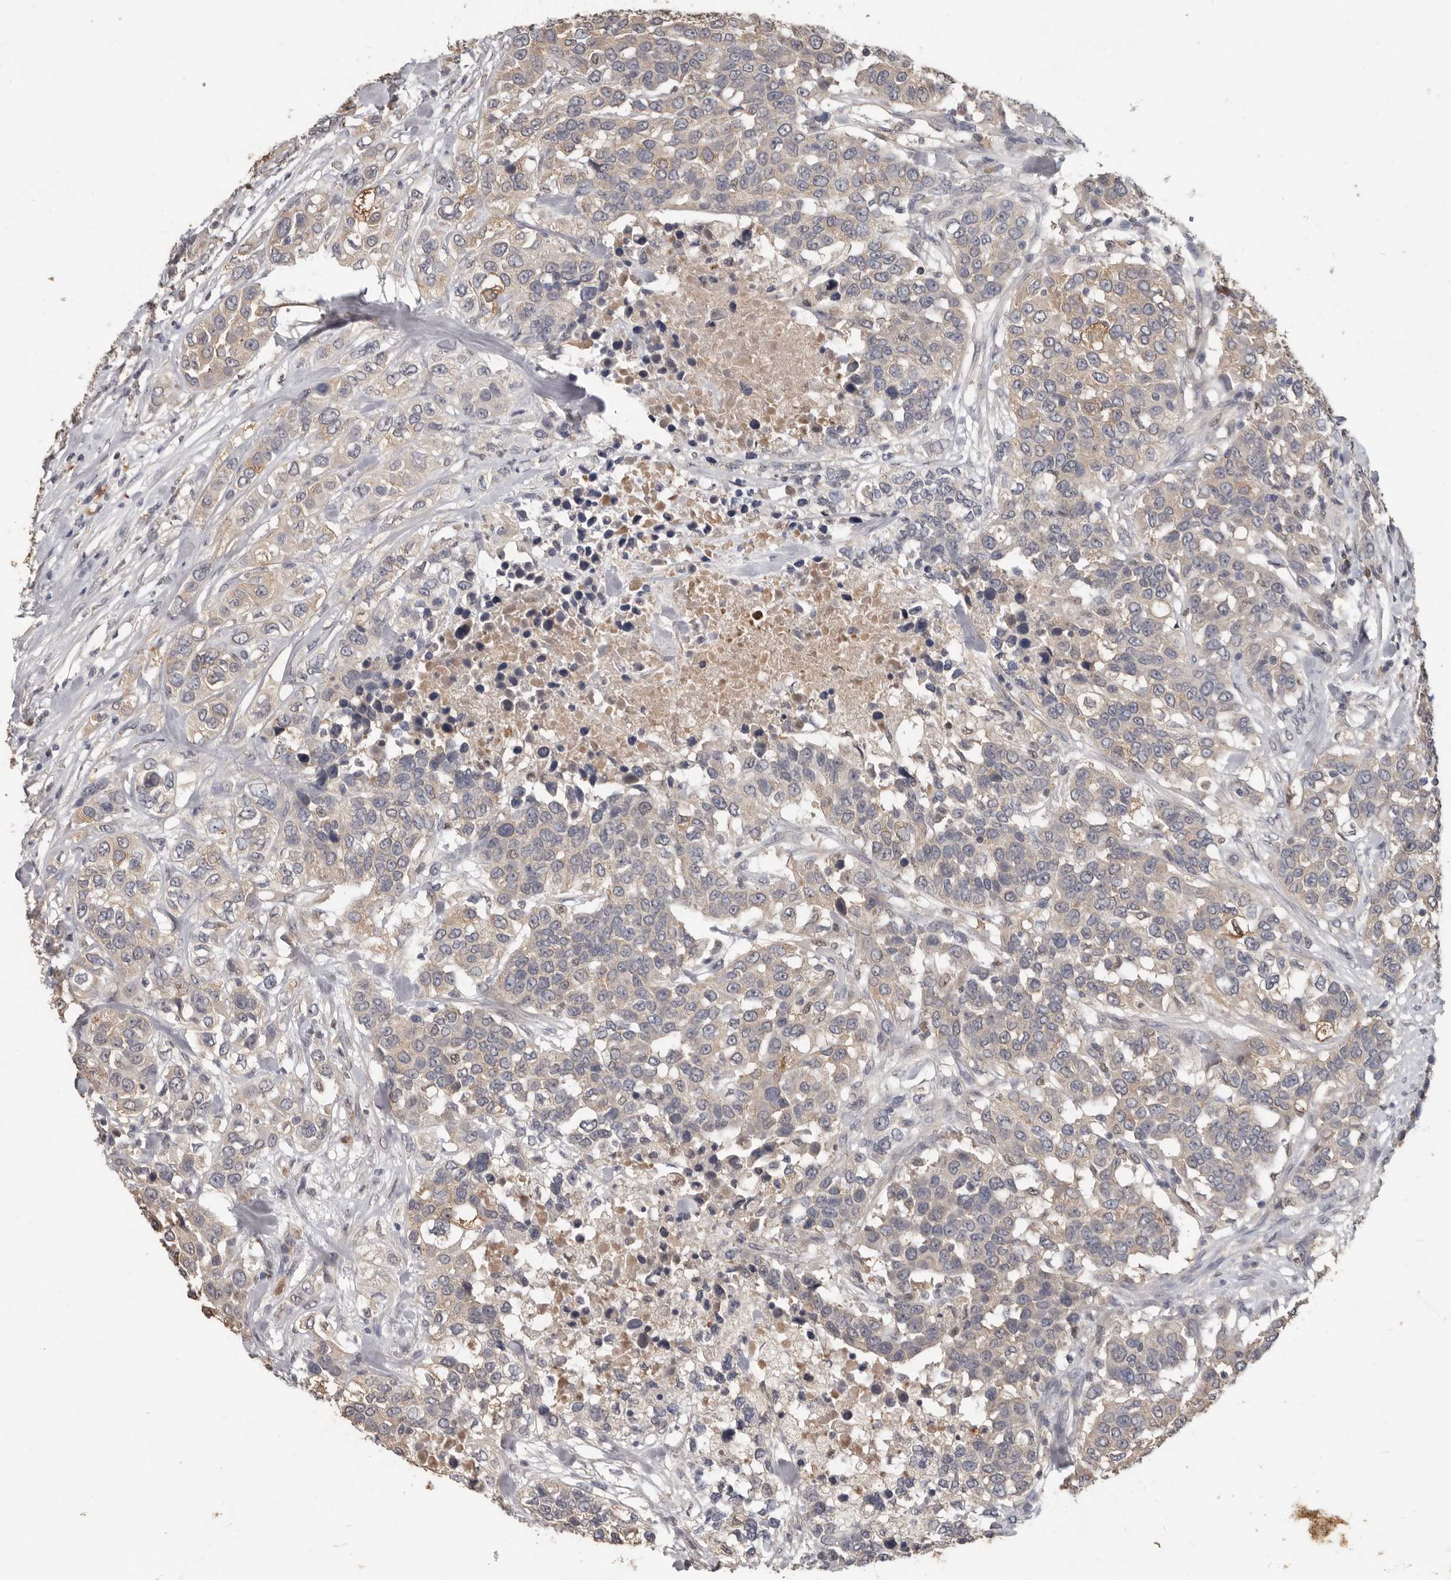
{"staining": {"intensity": "weak", "quantity": "25%-75%", "location": "cytoplasmic/membranous"}, "tissue": "urothelial cancer", "cell_type": "Tumor cells", "image_type": "cancer", "snomed": [{"axis": "morphology", "description": "Urothelial carcinoma, High grade"}, {"axis": "topography", "description": "Urinary bladder"}], "caption": "Immunohistochemistry staining of urothelial cancer, which reveals low levels of weak cytoplasmic/membranous positivity in about 25%-75% of tumor cells indicating weak cytoplasmic/membranous protein positivity. The staining was performed using DAB (brown) for protein detection and nuclei were counterstained in hematoxylin (blue).", "gene": "MTF1", "patient": {"sex": "female", "age": 80}}